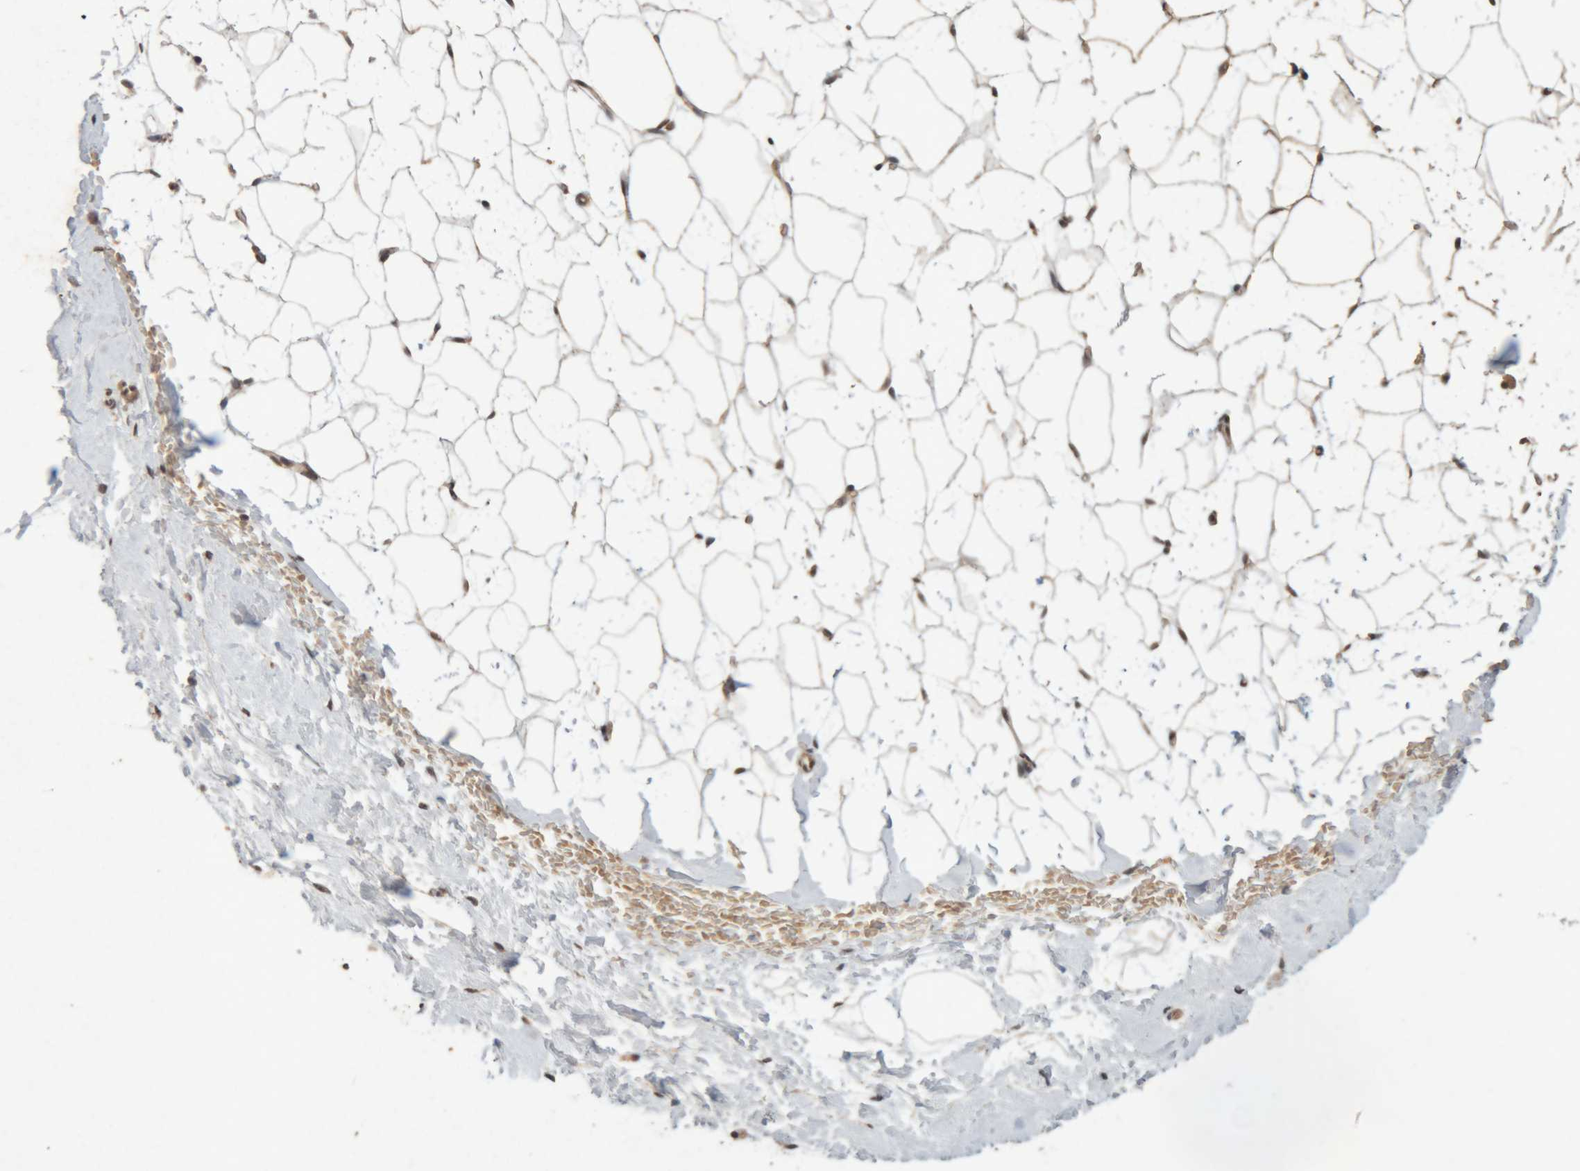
{"staining": {"intensity": "moderate", "quantity": ">75%", "location": "nuclear"}, "tissue": "breast", "cell_type": "Adipocytes", "image_type": "normal", "snomed": [{"axis": "morphology", "description": "Normal tissue, NOS"}, {"axis": "topography", "description": "Breast"}], "caption": "IHC (DAB) staining of benign human breast displays moderate nuclear protein positivity in about >75% of adipocytes.", "gene": "KEAP1", "patient": {"sex": "female", "age": 23}}